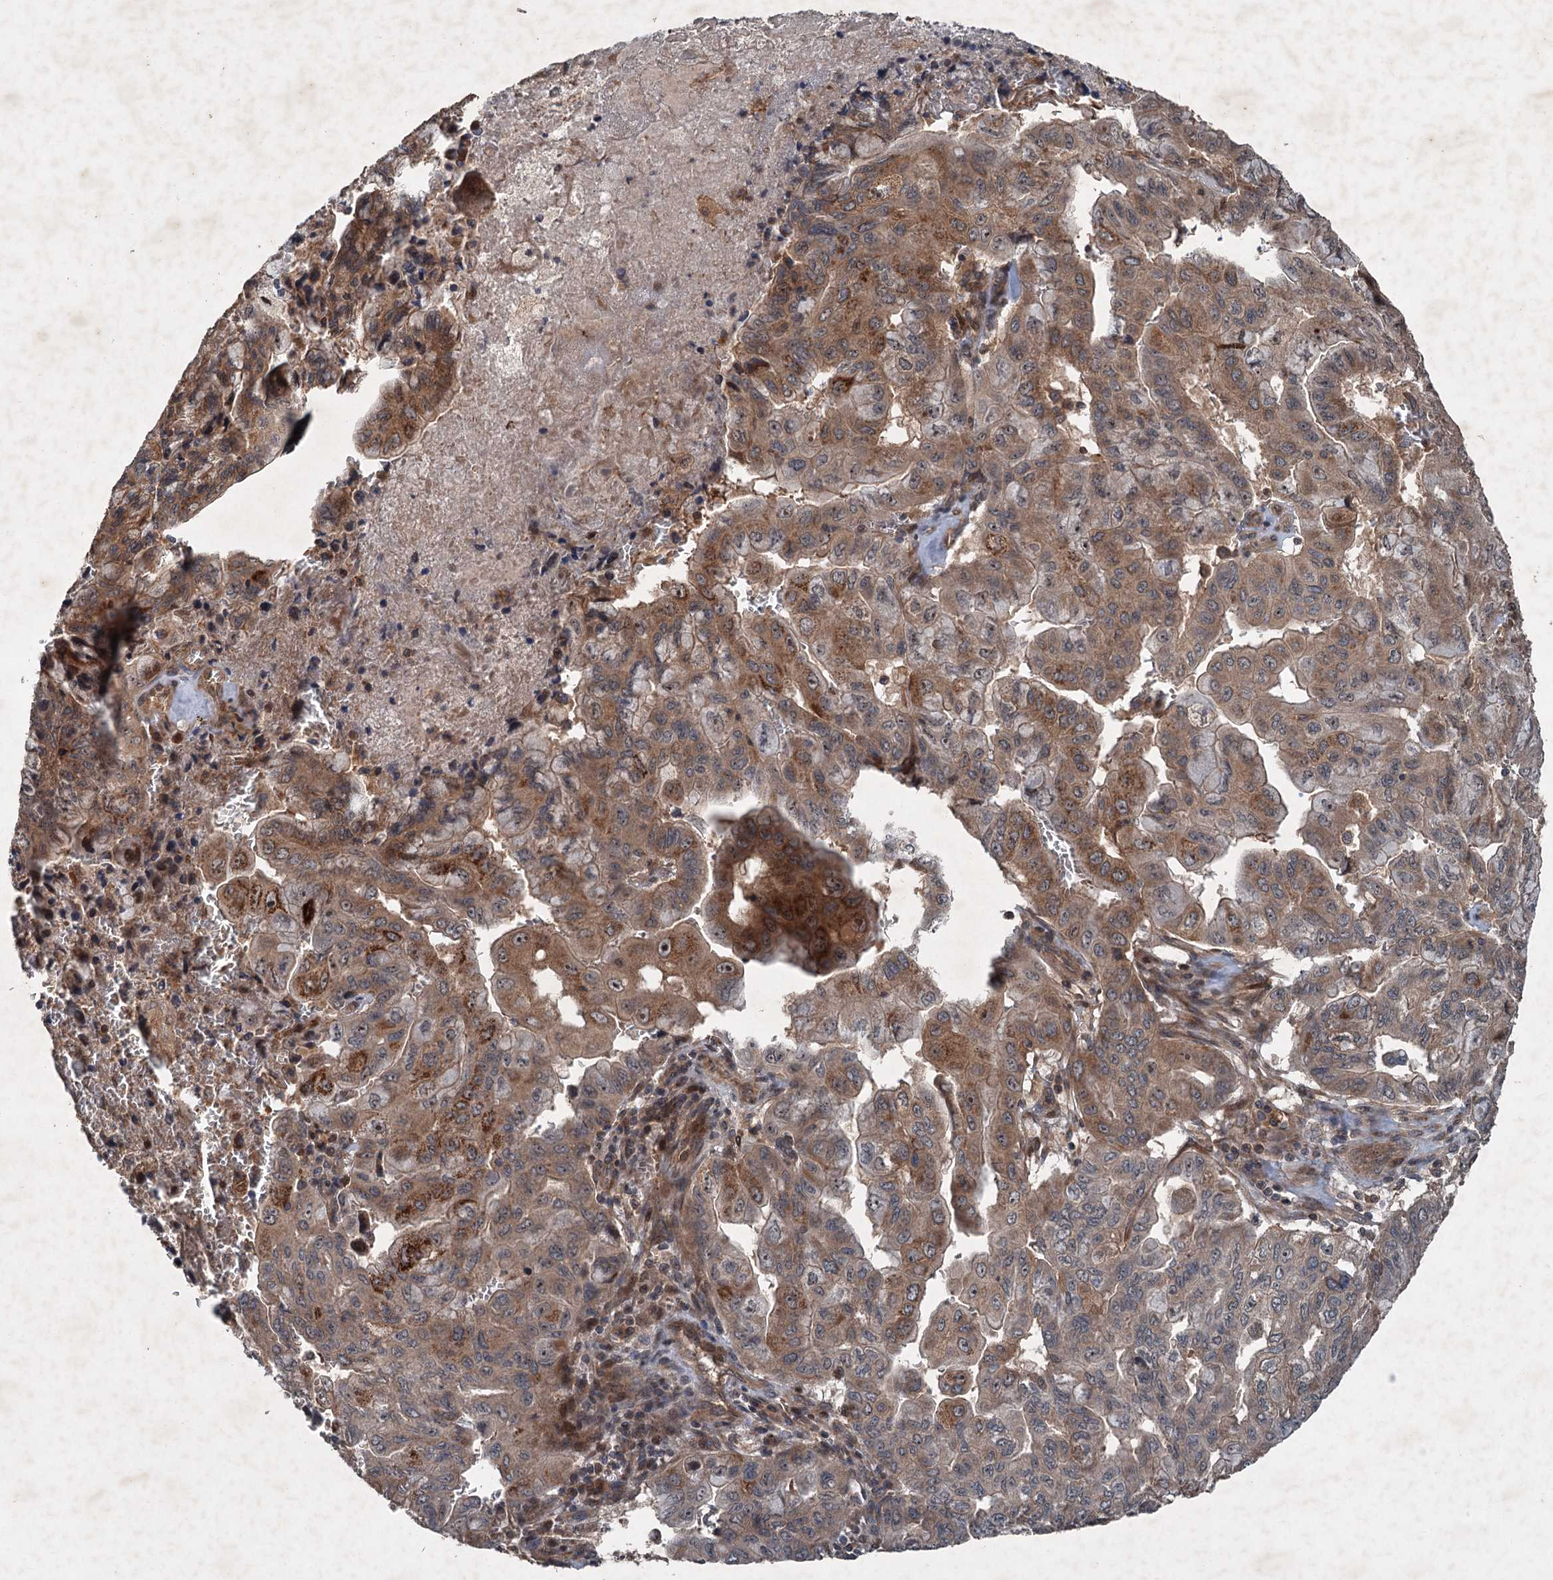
{"staining": {"intensity": "moderate", "quantity": "25%-75%", "location": "cytoplasmic/membranous"}, "tissue": "pancreatic cancer", "cell_type": "Tumor cells", "image_type": "cancer", "snomed": [{"axis": "morphology", "description": "Adenocarcinoma, NOS"}, {"axis": "topography", "description": "Pancreas"}], "caption": "DAB (3,3'-diaminobenzidine) immunohistochemical staining of human pancreatic cancer (adenocarcinoma) shows moderate cytoplasmic/membranous protein positivity in approximately 25%-75% of tumor cells. Using DAB (3,3'-diaminobenzidine) (brown) and hematoxylin (blue) stains, captured at high magnification using brightfield microscopy.", "gene": "ALAS1", "patient": {"sex": "male", "age": 51}}